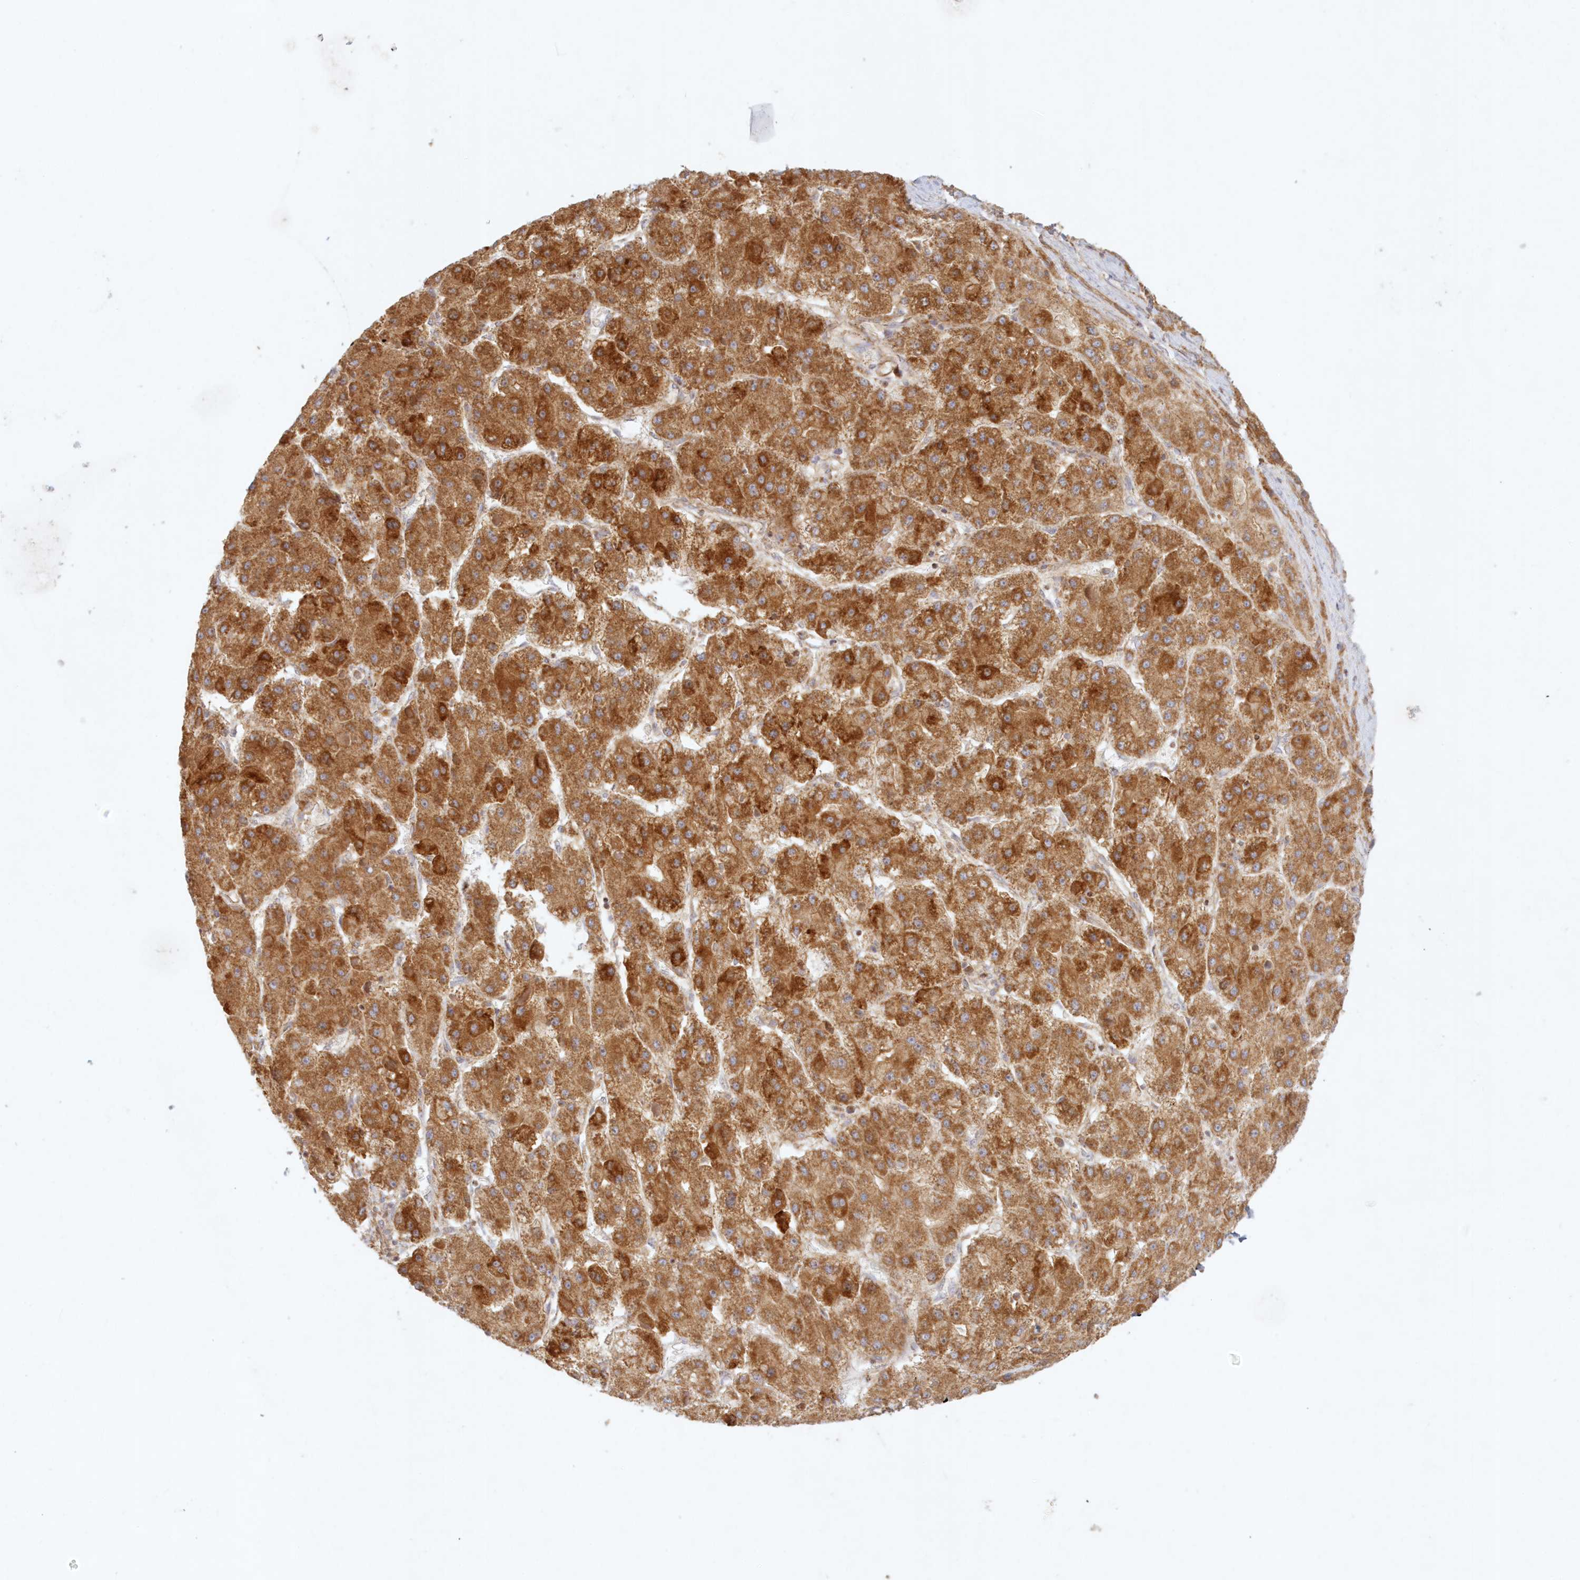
{"staining": {"intensity": "strong", "quantity": ">75%", "location": "cytoplasmic/membranous"}, "tissue": "liver cancer", "cell_type": "Tumor cells", "image_type": "cancer", "snomed": [{"axis": "morphology", "description": "Carcinoma, Hepatocellular, NOS"}, {"axis": "topography", "description": "Liver"}], "caption": "The immunohistochemical stain shows strong cytoplasmic/membranous positivity in tumor cells of liver cancer tissue.", "gene": "KIAA0232", "patient": {"sex": "female", "age": 73}}